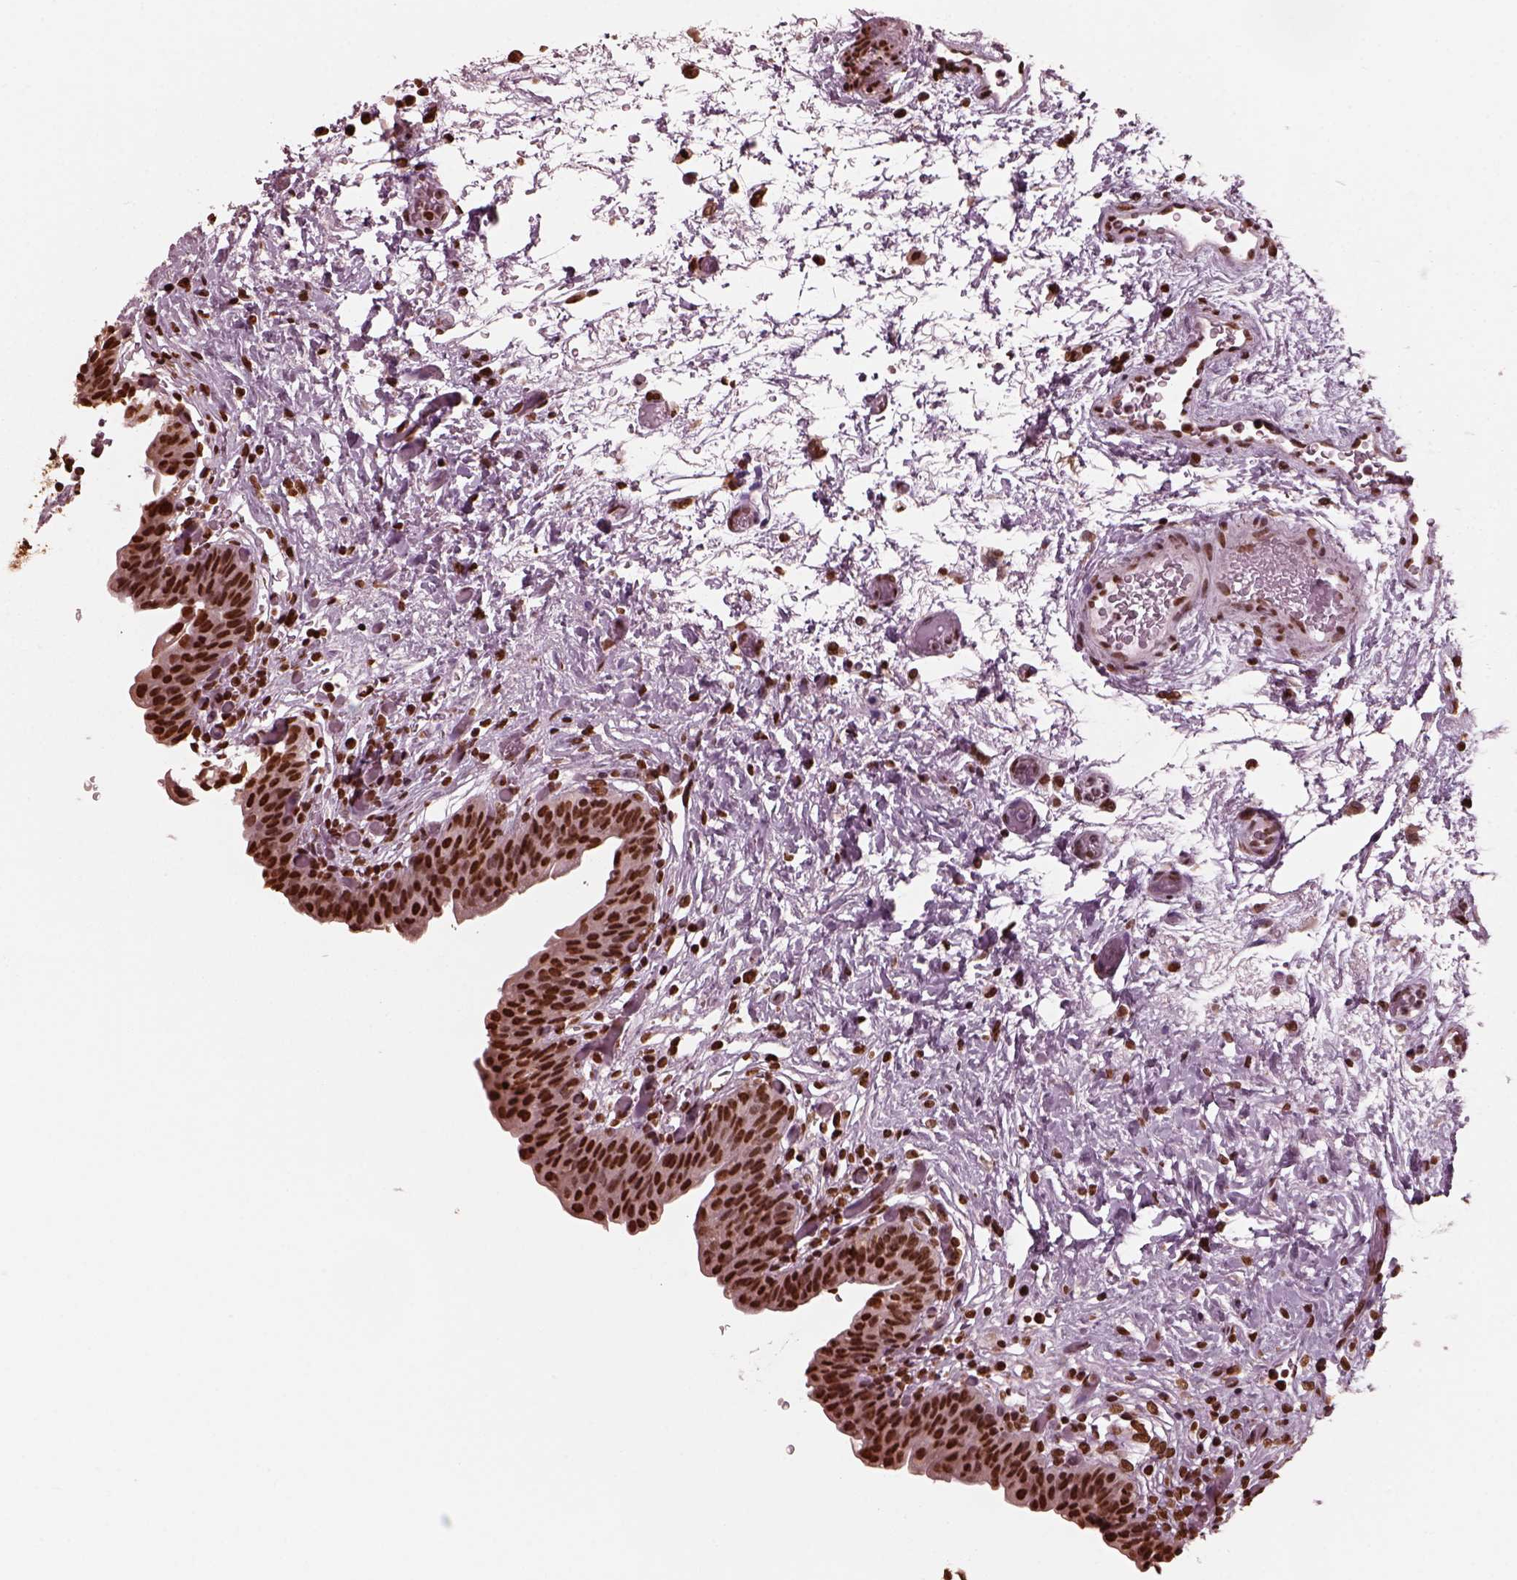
{"staining": {"intensity": "strong", "quantity": ">75%", "location": "nuclear"}, "tissue": "urinary bladder", "cell_type": "Urothelial cells", "image_type": "normal", "snomed": [{"axis": "morphology", "description": "Normal tissue, NOS"}, {"axis": "topography", "description": "Urinary bladder"}], "caption": "Brown immunohistochemical staining in benign urinary bladder exhibits strong nuclear positivity in approximately >75% of urothelial cells.", "gene": "NSD1", "patient": {"sex": "male", "age": 69}}